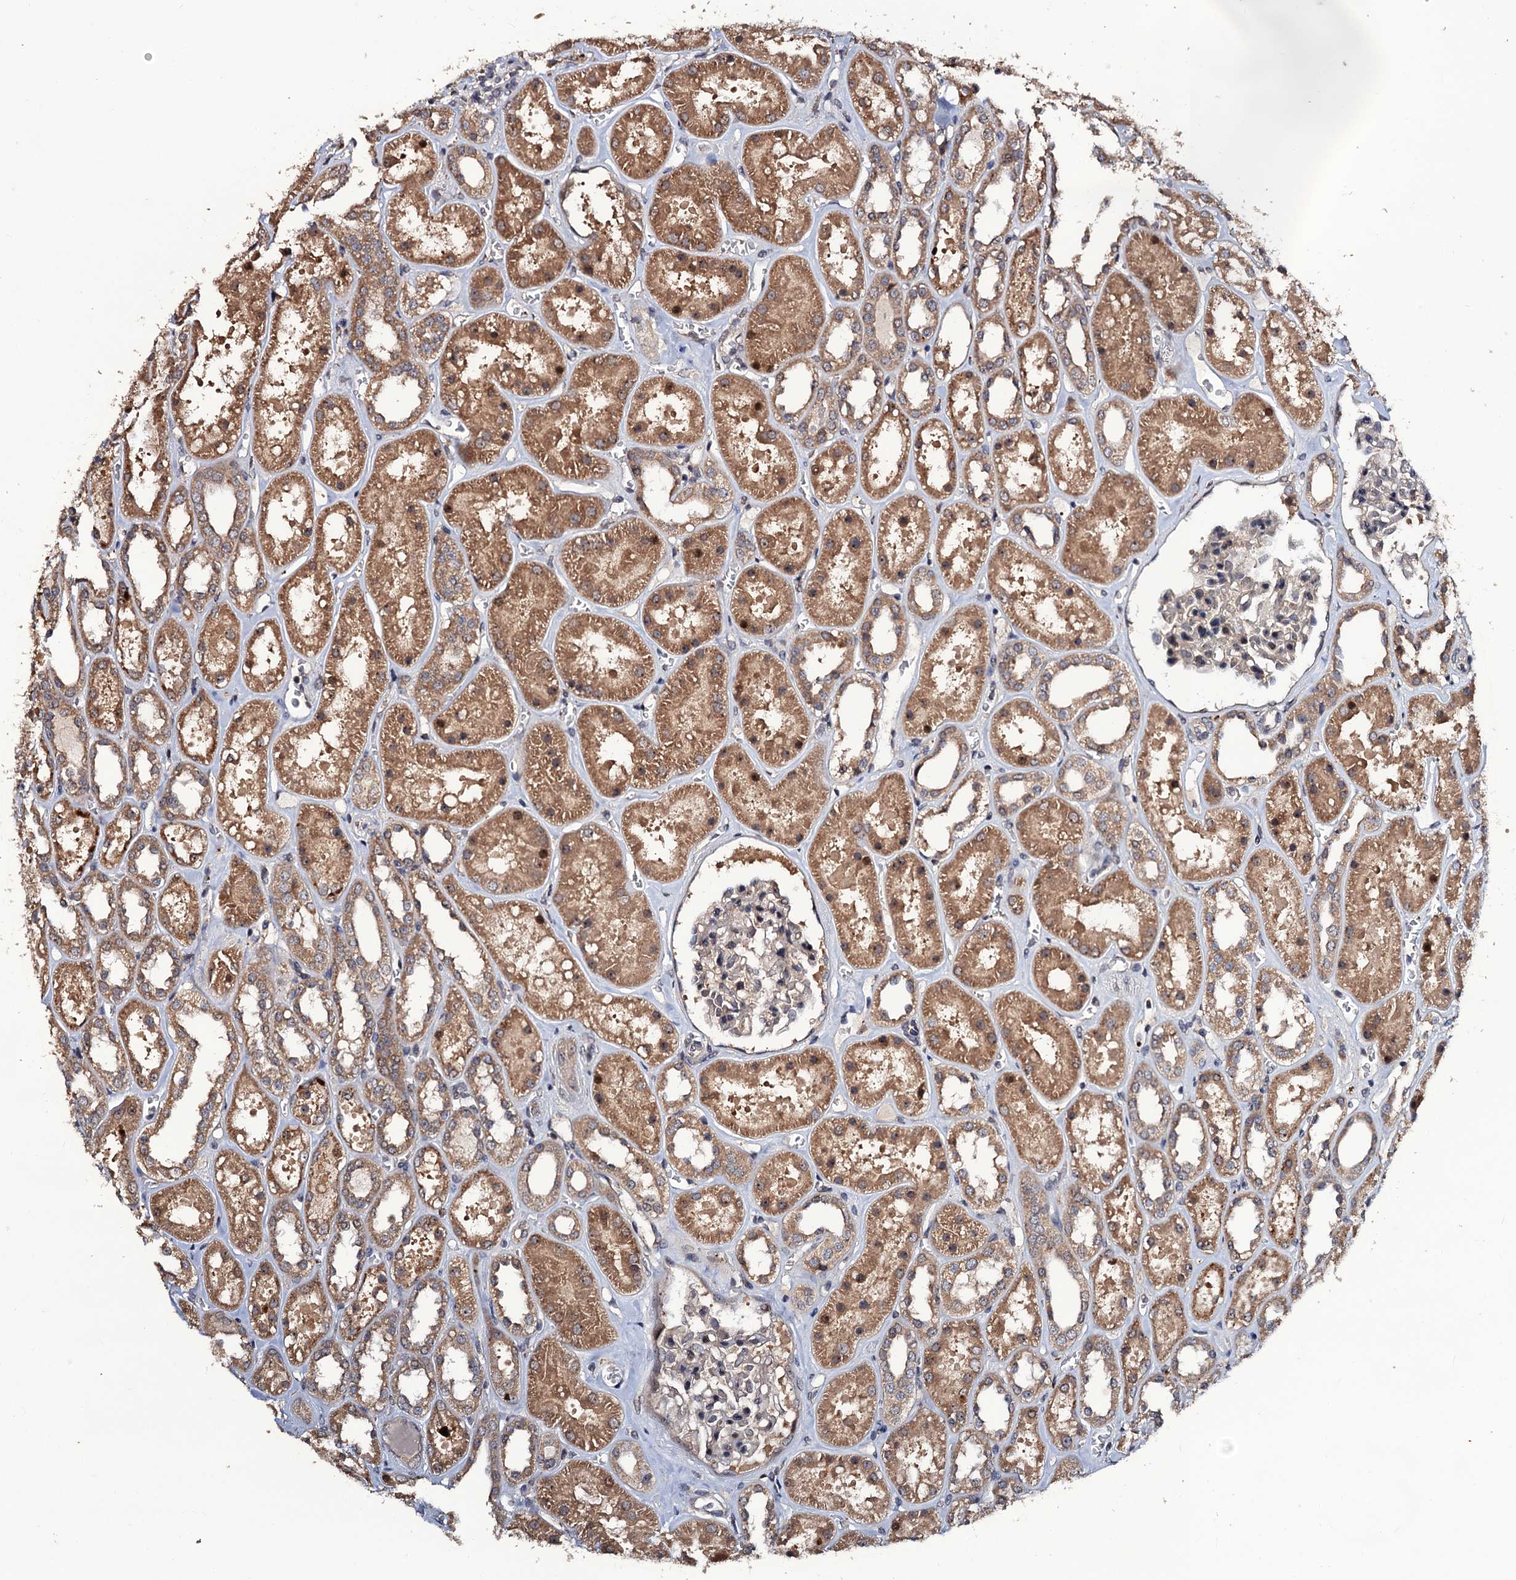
{"staining": {"intensity": "weak", "quantity": "<25%", "location": "cytoplasmic/membranous"}, "tissue": "kidney", "cell_type": "Cells in glomeruli", "image_type": "normal", "snomed": [{"axis": "morphology", "description": "Normal tissue, NOS"}, {"axis": "topography", "description": "Kidney"}], "caption": "There is no significant expression in cells in glomeruli of kidney. (DAB immunohistochemistry (IHC) with hematoxylin counter stain).", "gene": "LRRC63", "patient": {"sex": "female", "age": 41}}